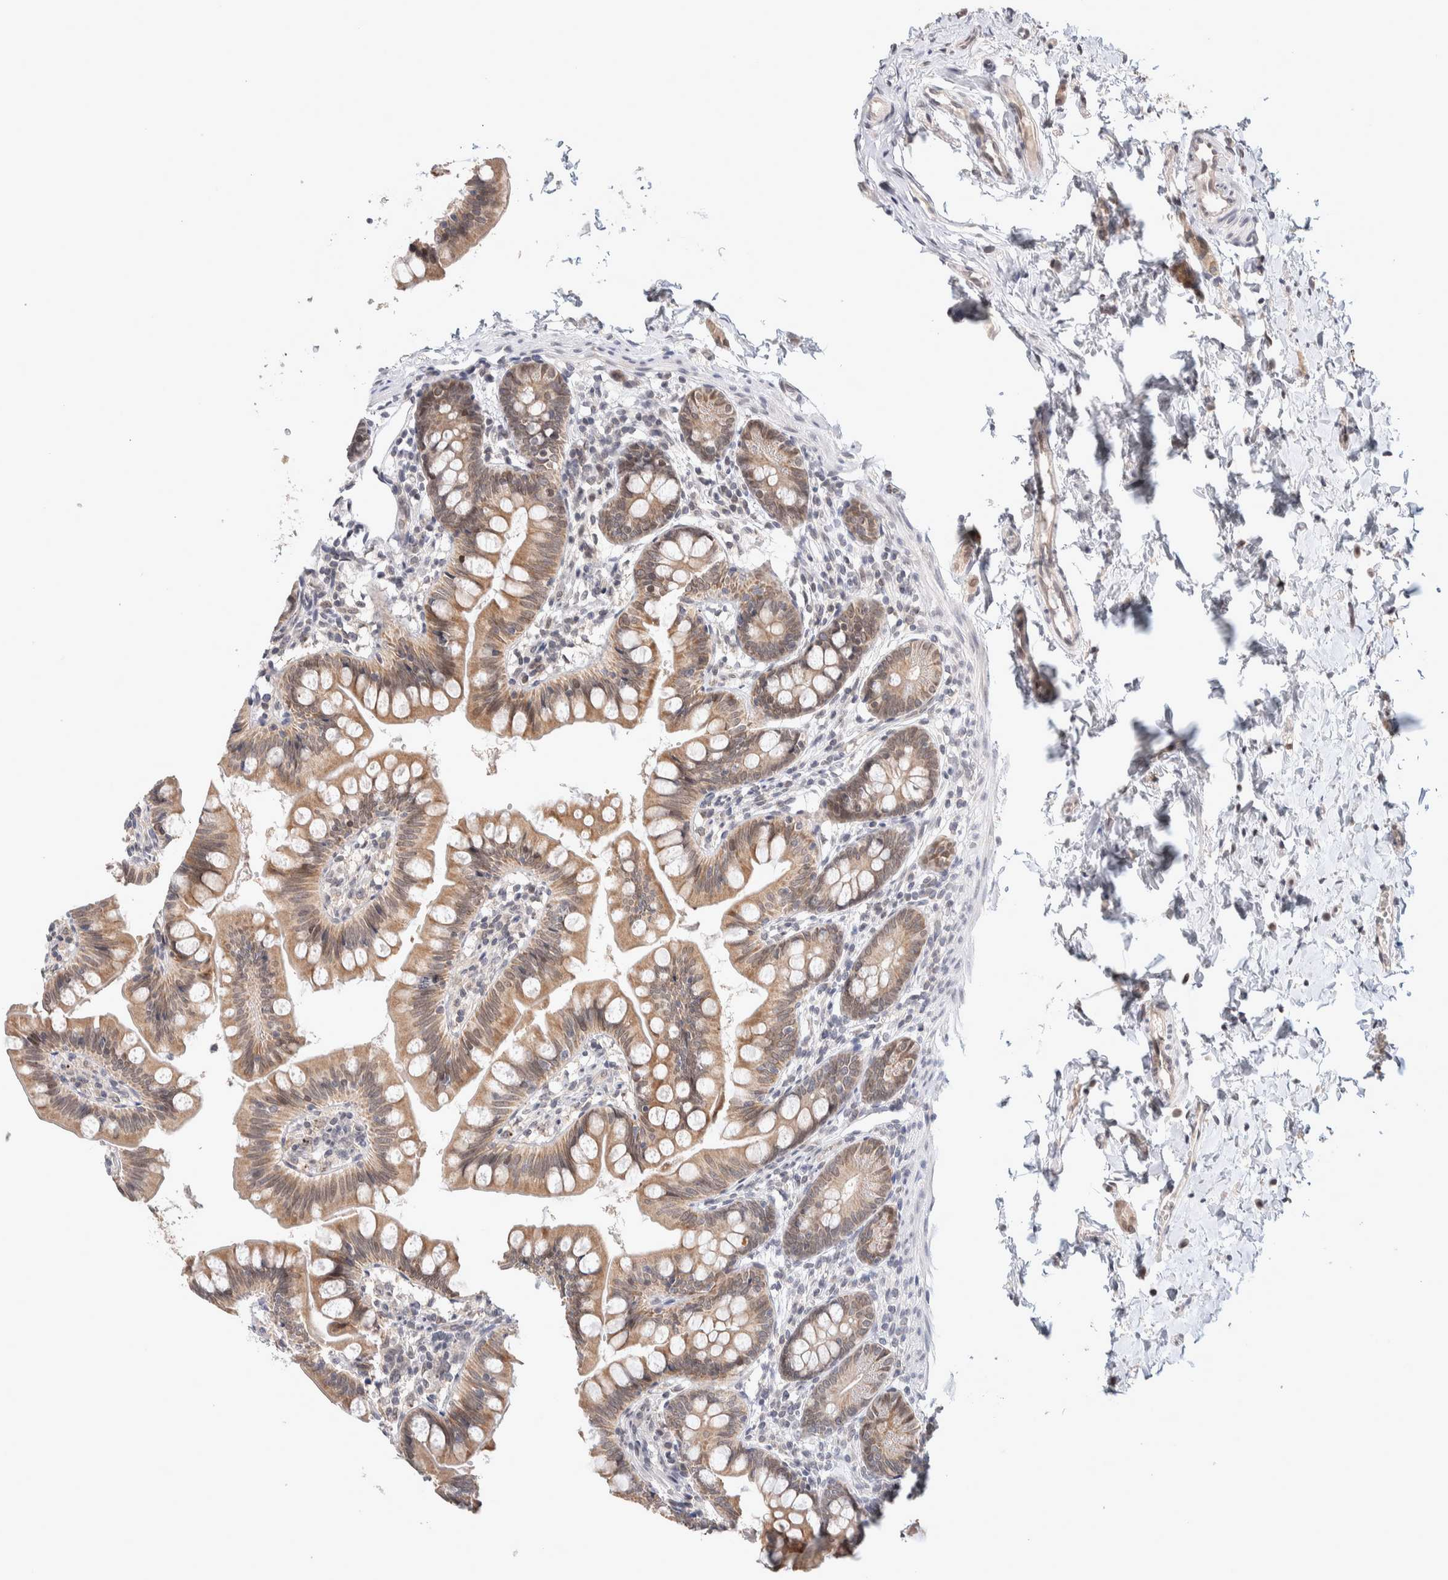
{"staining": {"intensity": "moderate", "quantity": ">75%", "location": "cytoplasmic/membranous"}, "tissue": "small intestine", "cell_type": "Glandular cells", "image_type": "normal", "snomed": [{"axis": "morphology", "description": "Normal tissue, NOS"}, {"axis": "topography", "description": "Small intestine"}], "caption": "Protein staining by immunohistochemistry demonstrates moderate cytoplasmic/membranous positivity in about >75% of glandular cells in normal small intestine. The protein is stained brown, and the nuclei are stained in blue (DAB IHC with brightfield microscopy, high magnification).", "gene": "CRAT", "patient": {"sex": "male", "age": 7}}